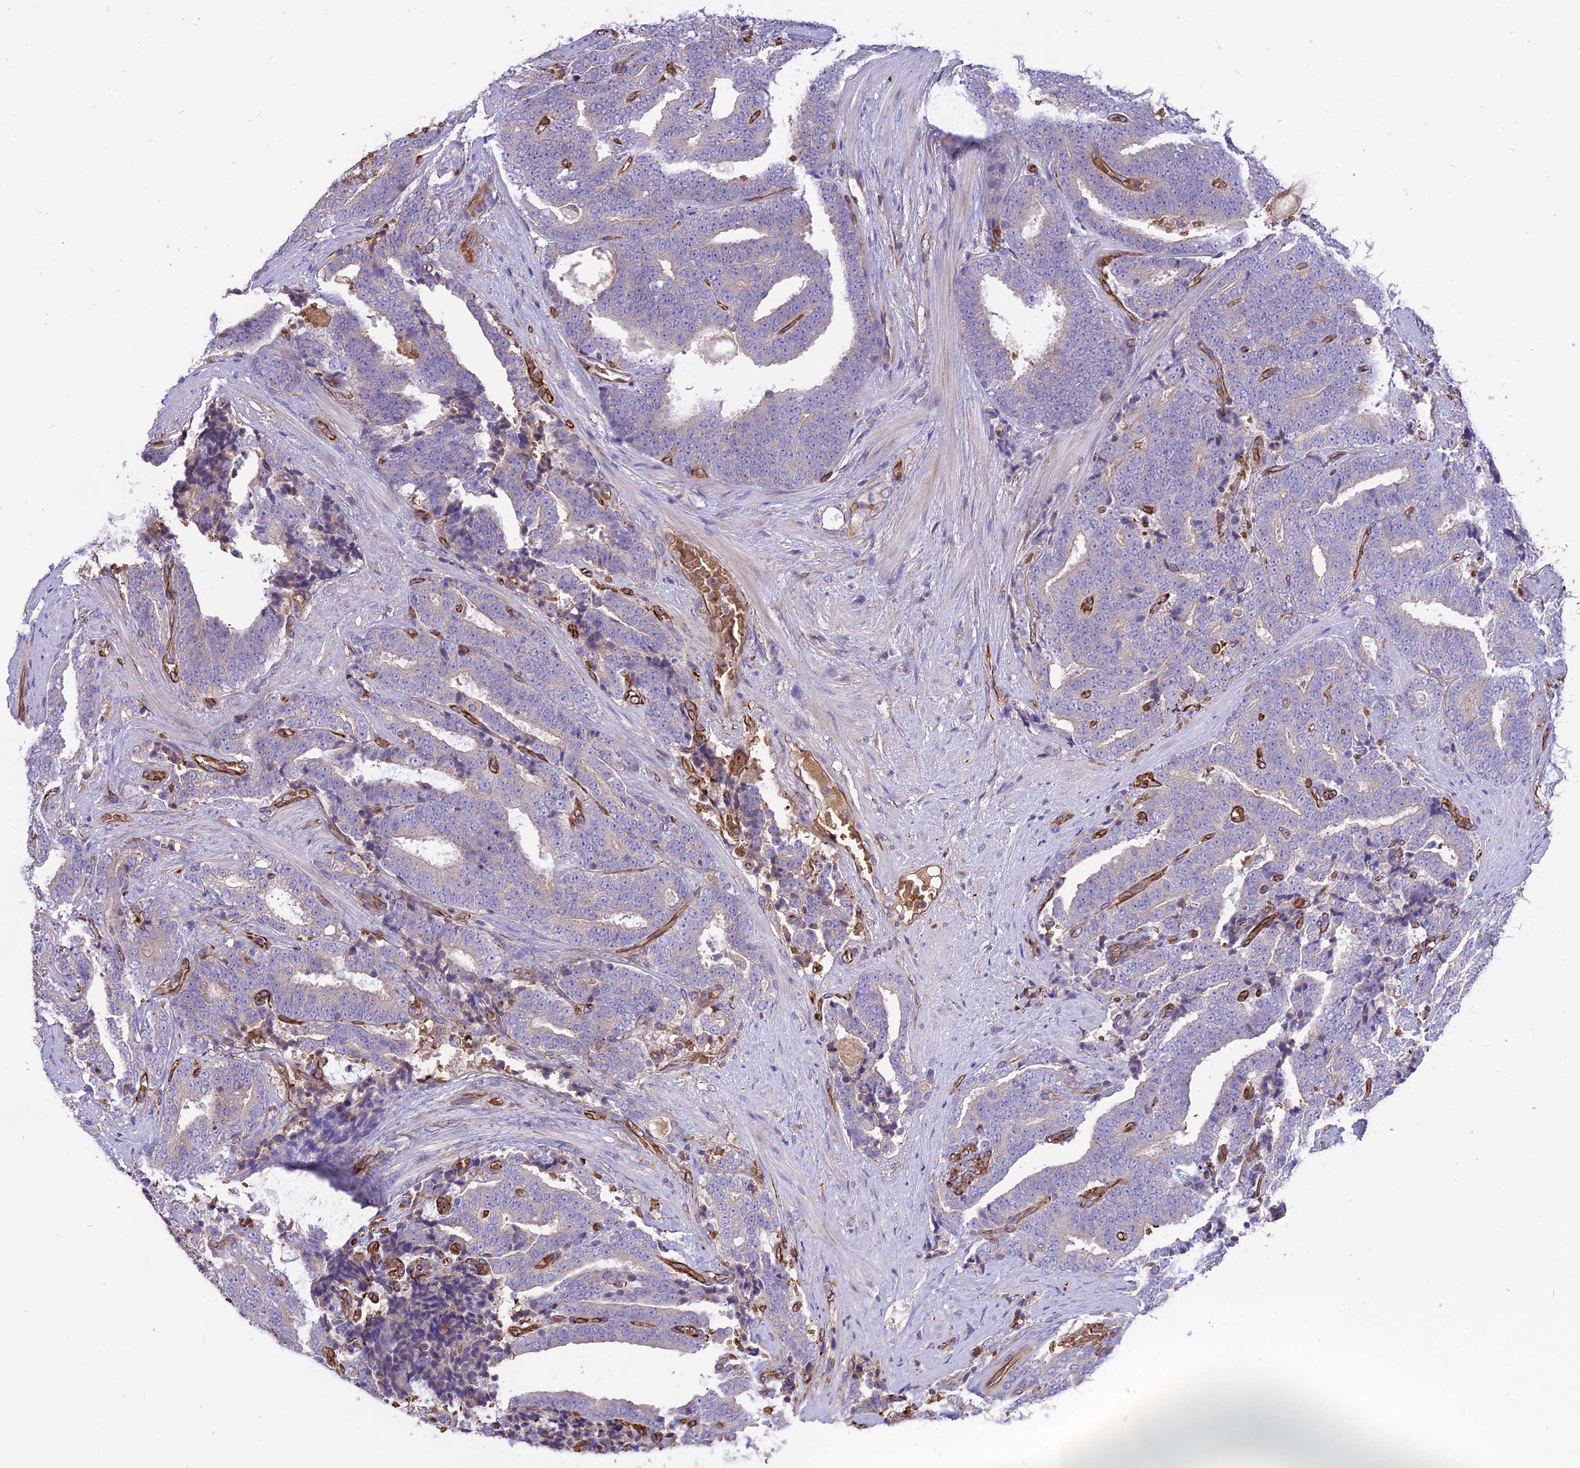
{"staining": {"intensity": "negative", "quantity": "none", "location": "none"}, "tissue": "prostate cancer", "cell_type": "Tumor cells", "image_type": "cancer", "snomed": [{"axis": "morphology", "description": "Adenocarcinoma, High grade"}, {"axis": "topography", "description": "Prostate and seminal vesicle, NOS"}], "caption": "Adenocarcinoma (high-grade) (prostate) was stained to show a protein in brown. There is no significant expression in tumor cells.", "gene": "TTC4", "patient": {"sex": "male", "age": 67}}